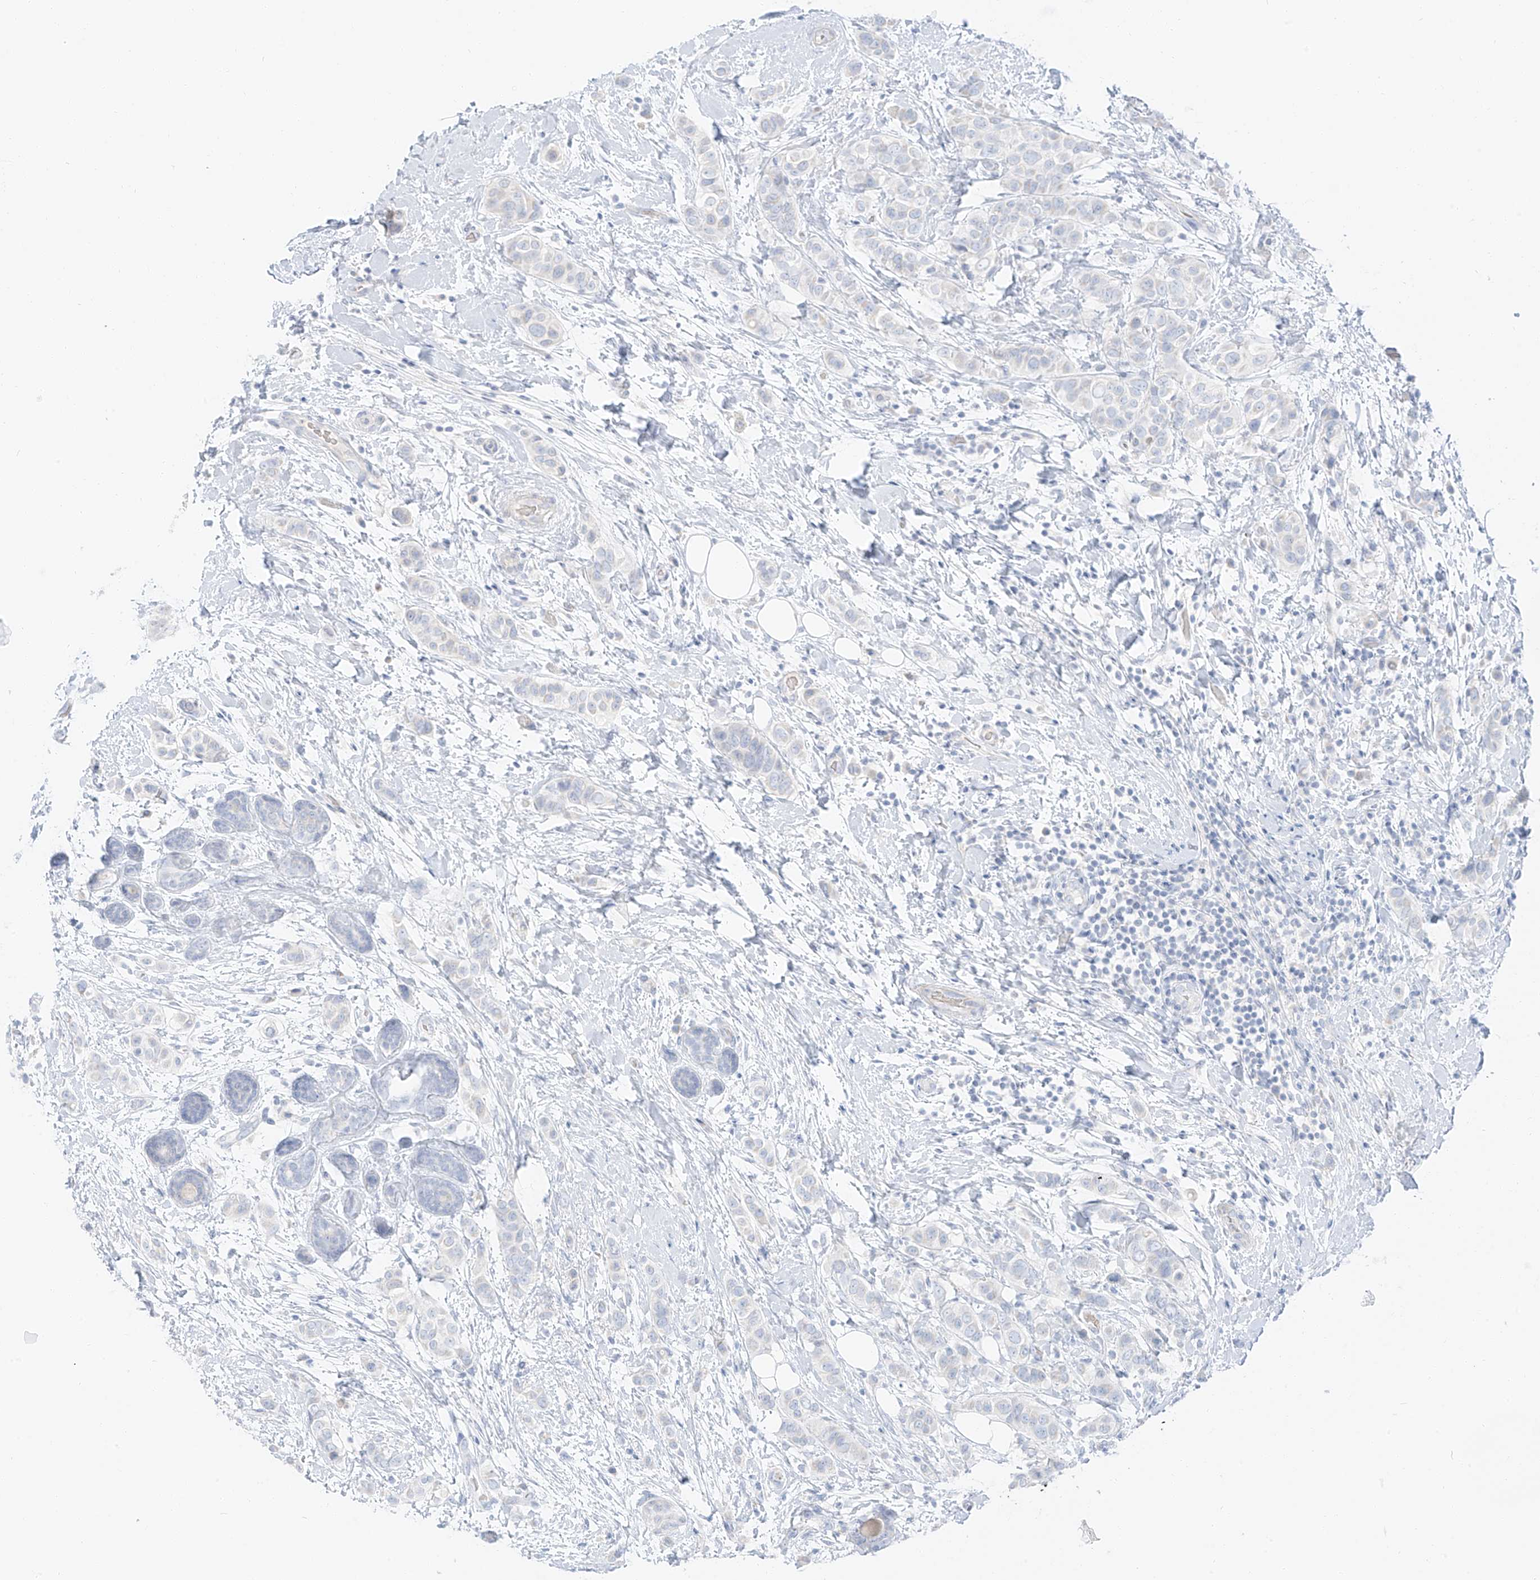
{"staining": {"intensity": "negative", "quantity": "none", "location": "none"}, "tissue": "breast cancer", "cell_type": "Tumor cells", "image_type": "cancer", "snomed": [{"axis": "morphology", "description": "Lobular carcinoma"}, {"axis": "topography", "description": "Breast"}], "caption": "Immunohistochemistry (IHC) of human lobular carcinoma (breast) exhibits no positivity in tumor cells.", "gene": "PGC", "patient": {"sex": "female", "age": 51}}